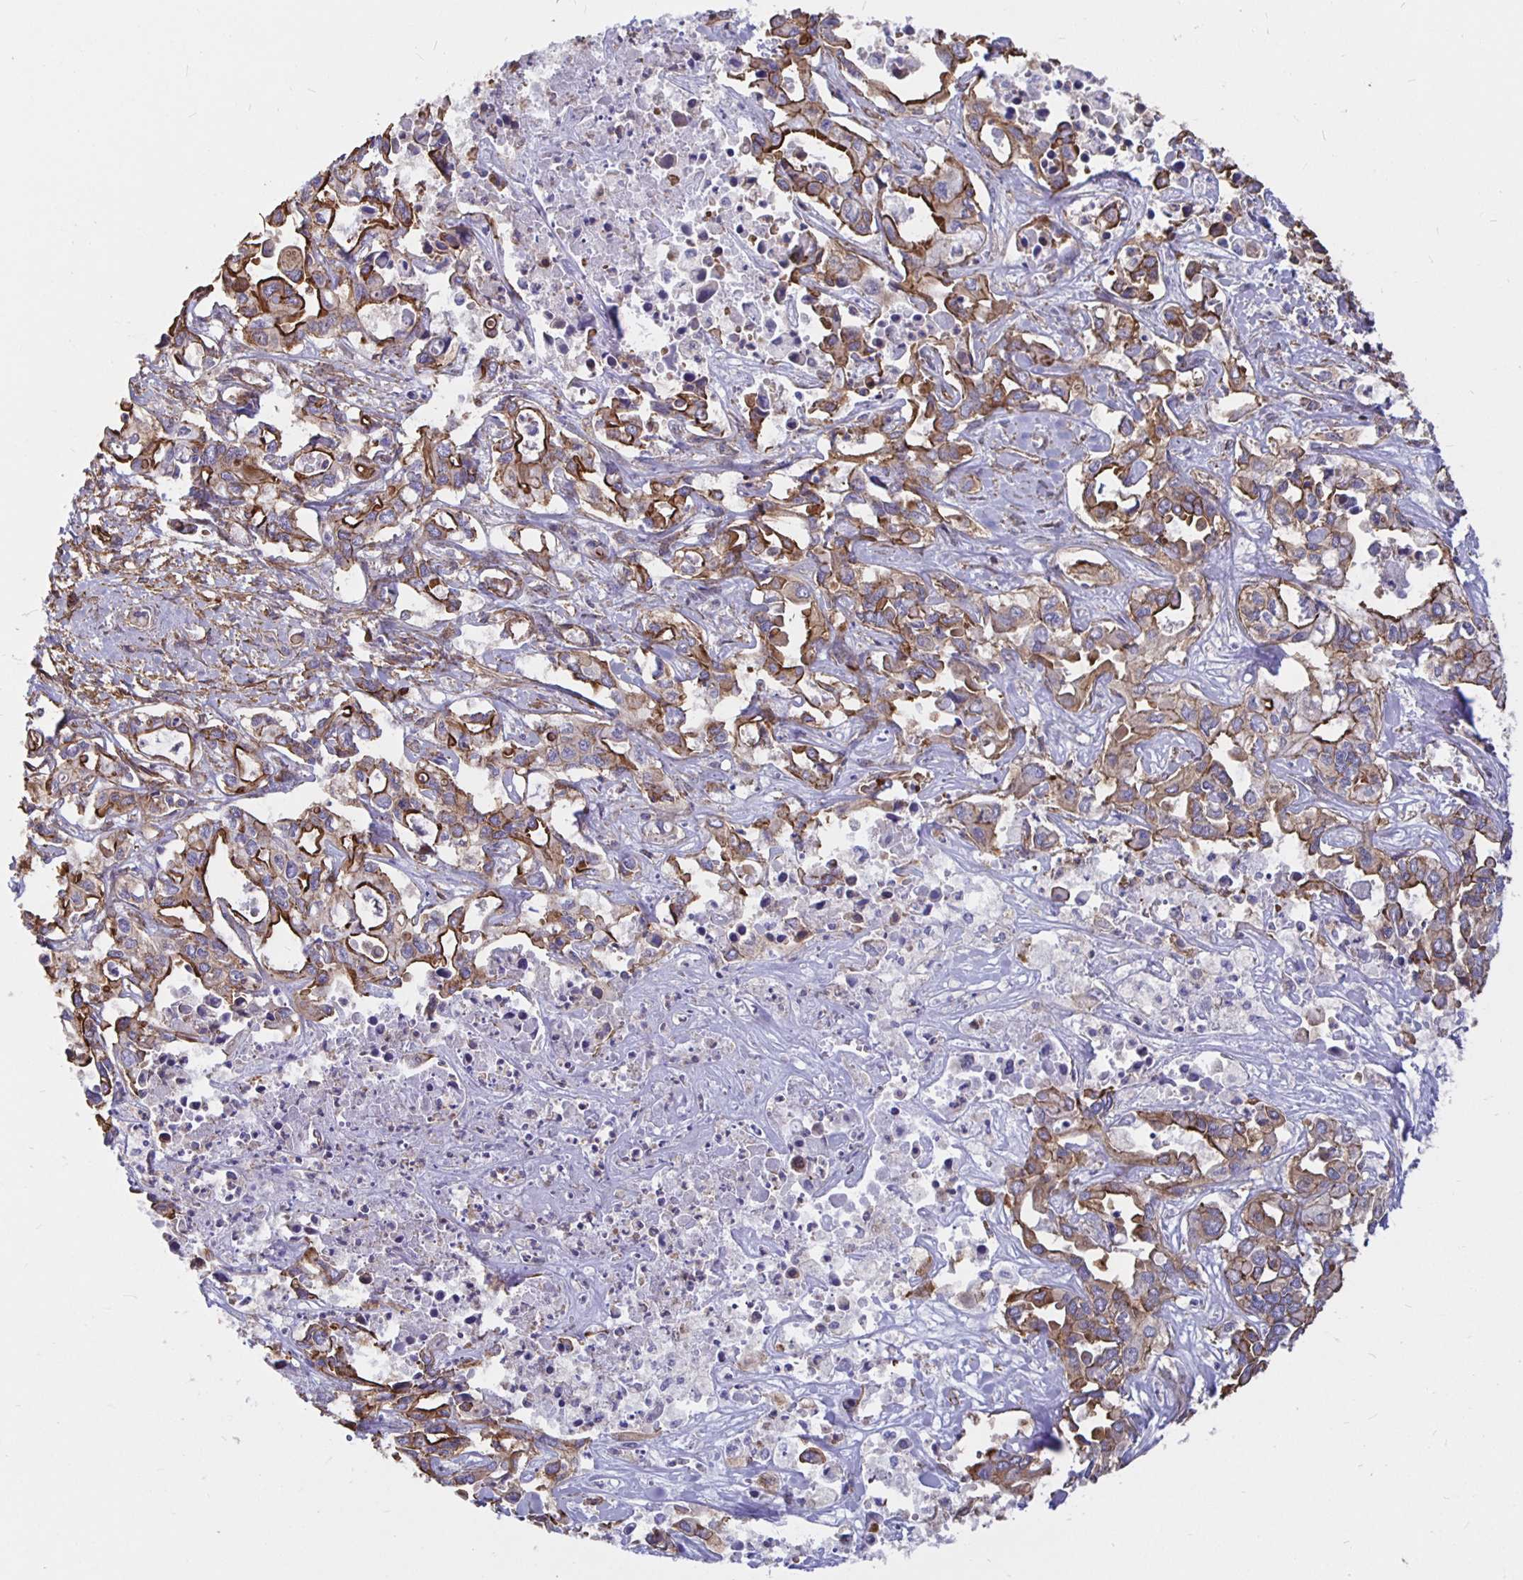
{"staining": {"intensity": "moderate", "quantity": "25%-75%", "location": "cytoplasmic/membranous"}, "tissue": "liver cancer", "cell_type": "Tumor cells", "image_type": "cancer", "snomed": [{"axis": "morphology", "description": "Cholangiocarcinoma"}, {"axis": "topography", "description": "Liver"}], "caption": "The micrograph demonstrates a brown stain indicating the presence of a protein in the cytoplasmic/membranous of tumor cells in liver cancer.", "gene": "ARHGEF39", "patient": {"sex": "female", "age": 64}}